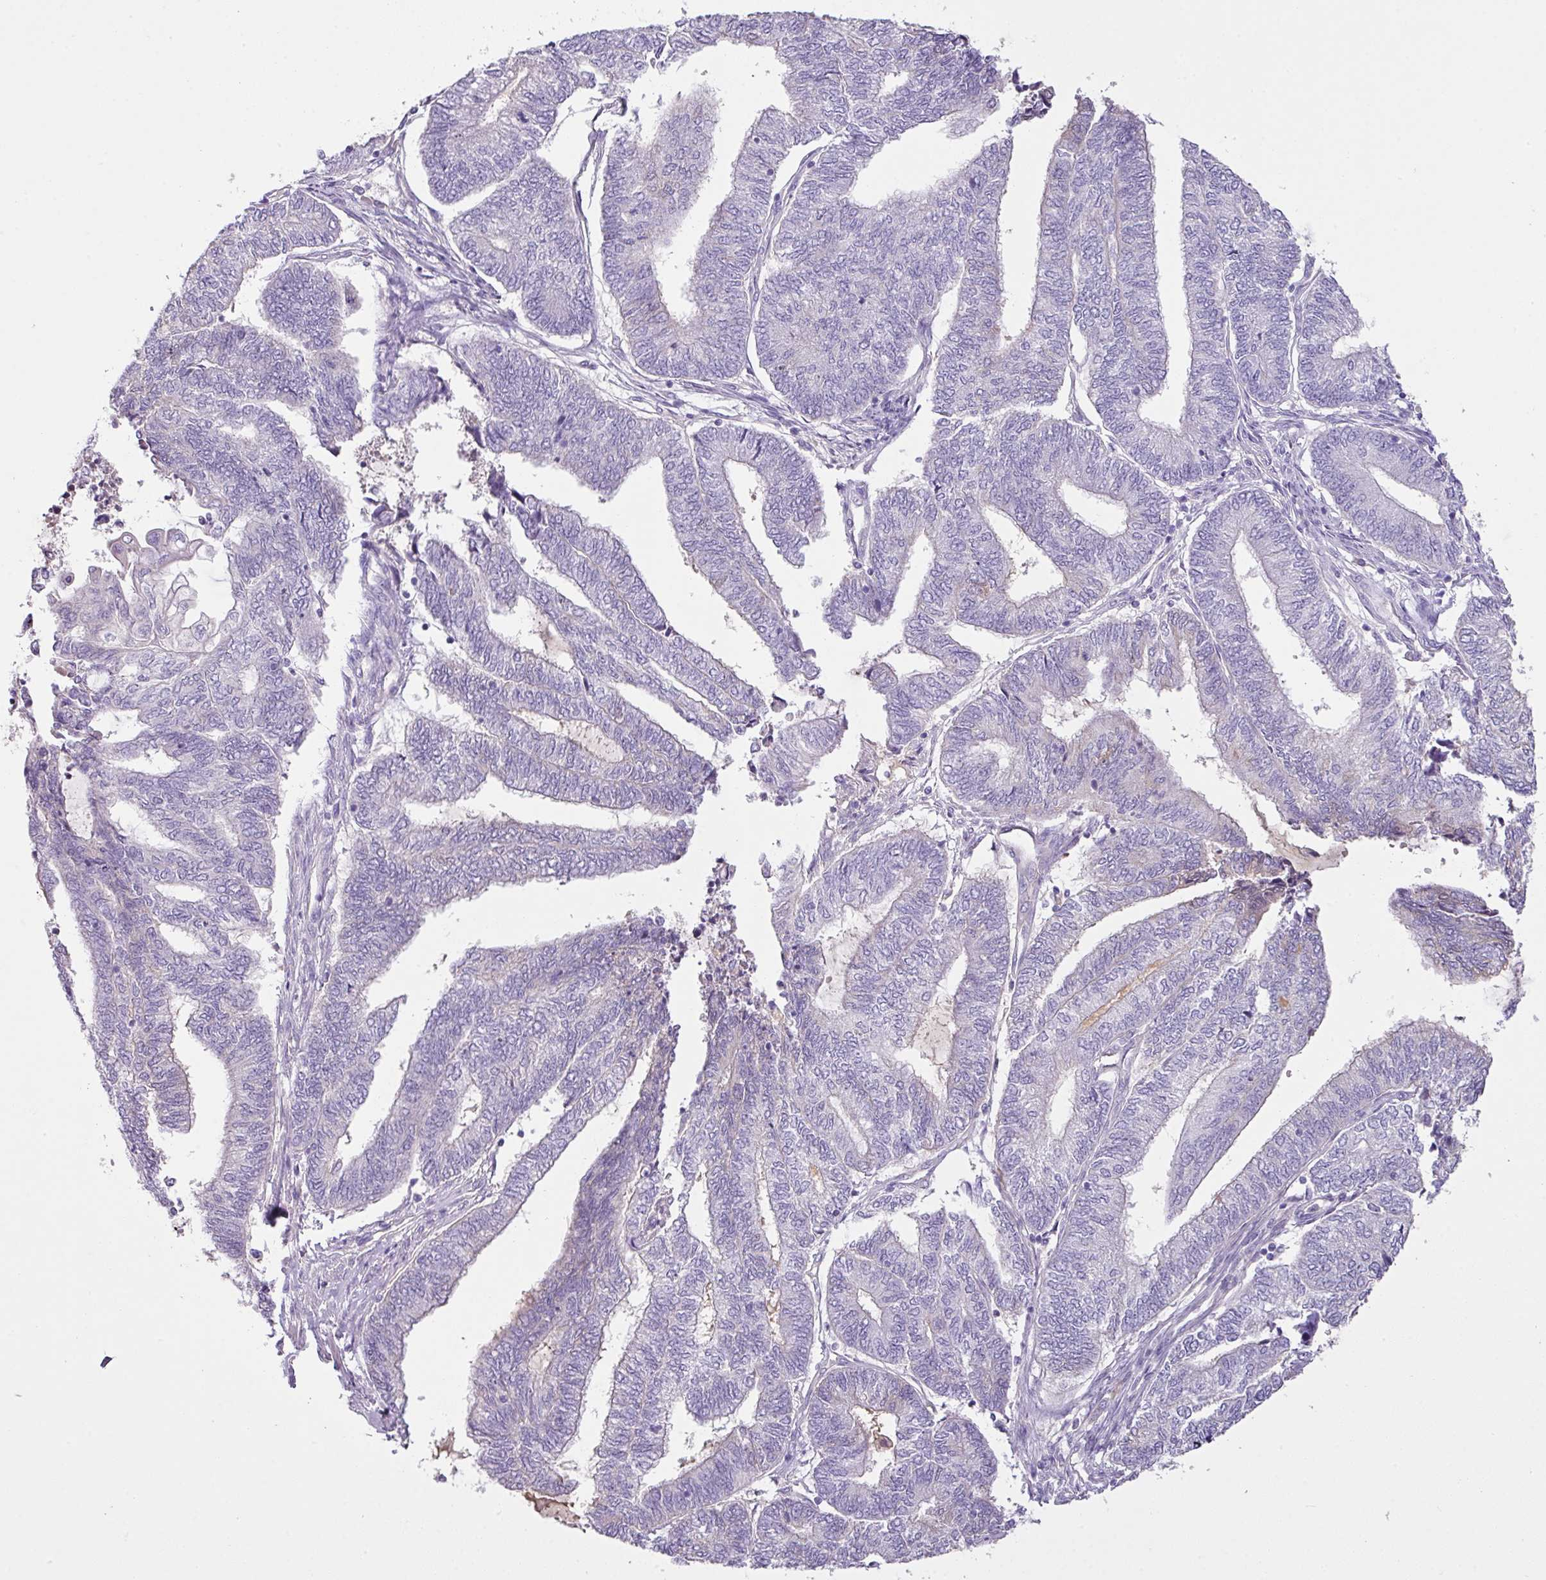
{"staining": {"intensity": "negative", "quantity": "none", "location": "none"}, "tissue": "endometrial cancer", "cell_type": "Tumor cells", "image_type": "cancer", "snomed": [{"axis": "morphology", "description": "Adenocarcinoma, NOS"}, {"axis": "topography", "description": "Uterus"}, {"axis": "topography", "description": "Endometrium"}], "caption": "High magnification brightfield microscopy of endometrial adenocarcinoma stained with DAB (3,3'-diaminobenzidine) (brown) and counterstained with hematoxylin (blue): tumor cells show no significant staining. (DAB immunohistochemistry, high magnification).", "gene": "OR6C6", "patient": {"sex": "female", "age": 70}}